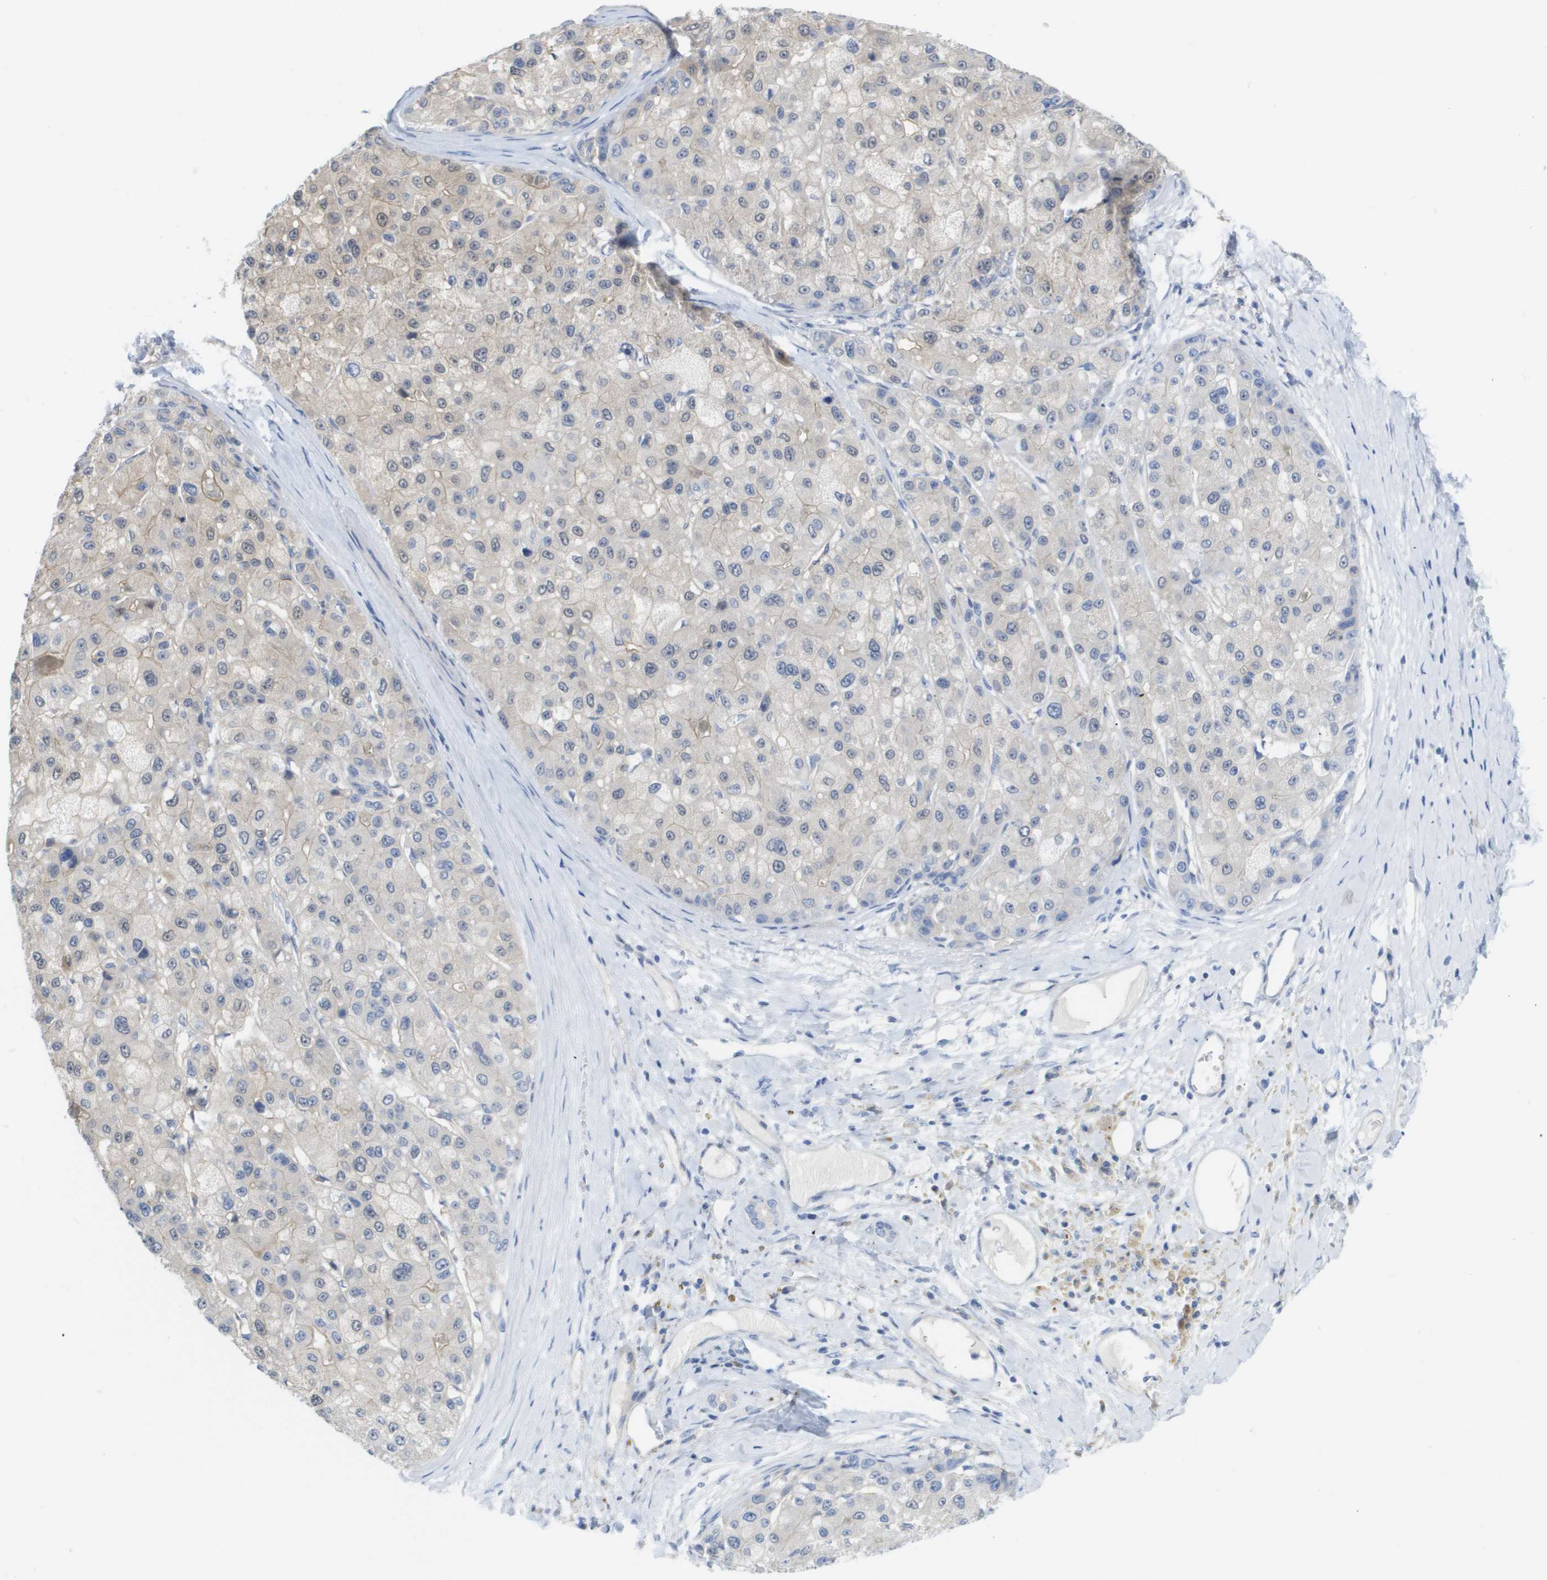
{"staining": {"intensity": "negative", "quantity": "none", "location": "none"}, "tissue": "liver cancer", "cell_type": "Tumor cells", "image_type": "cancer", "snomed": [{"axis": "morphology", "description": "Carcinoma, Hepatocellular, NOS"}, {"axis": "topography", "description": "Liver"}], "caption": "Human liver cancer stained for a protein using IHC exhibits no expression in tumor cells.", "gene": "MYL3", "patient": {"sex": "male", "age": 80}}